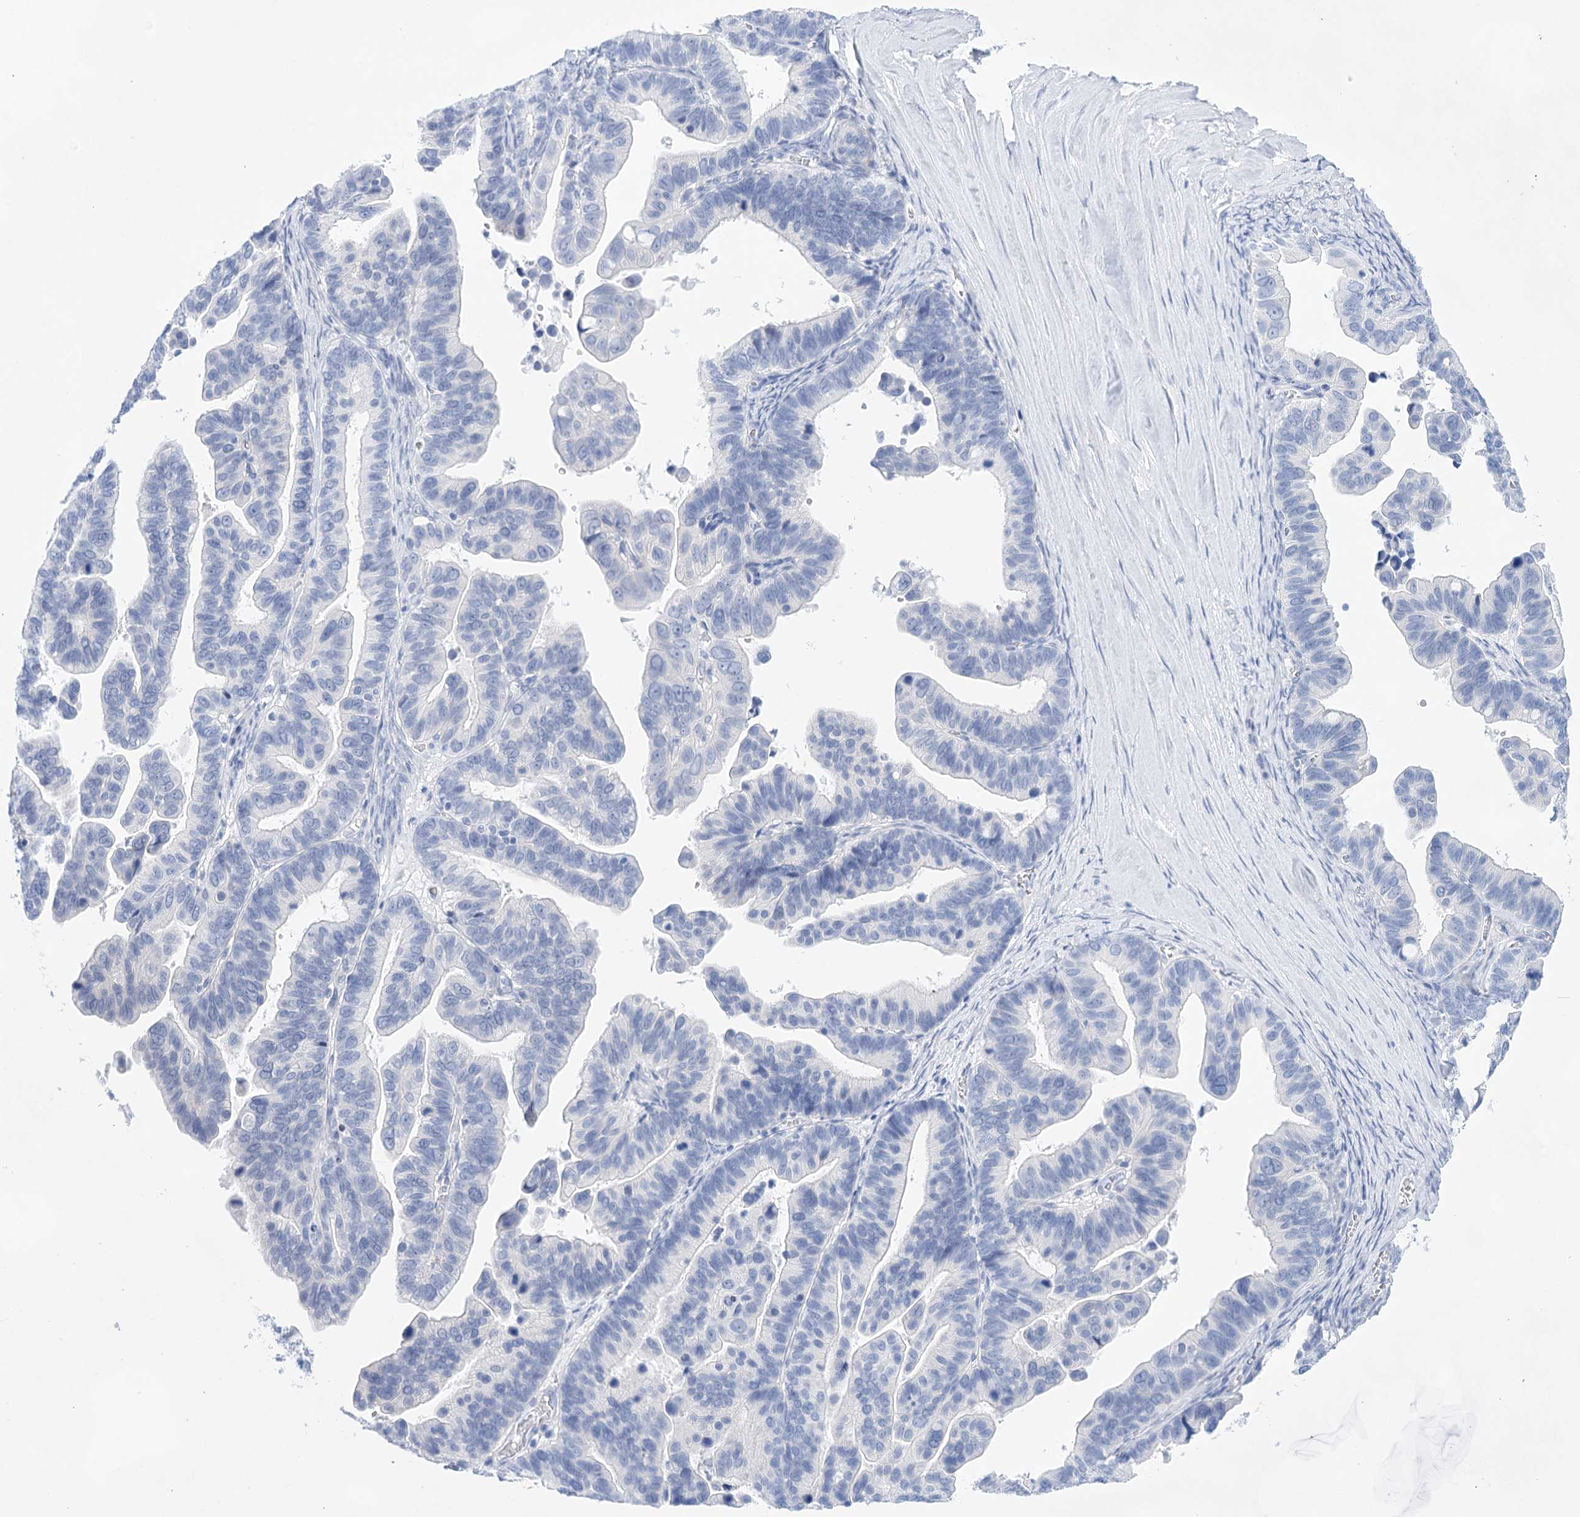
{"staining": {"intensity": "negative", "quantity": "none", "location": "none"}, "tissue": "ovarian cancer", "cell_type": "Tumor cells", "image_type": "cancer", "snomed": [{"axis": "morphology", "description": "Cystadenocarcinoma, serous, NOS"}, {"axis": "topography", "description": "Ovary"}], "caption": "This is an immunohistochemistry (IHC) photomicrograph of human serous cystadenocarcinoma (ovarian). There is no expression in tumor cells.", "gene": "LALBA", "patient": {"sex": "female", "age": 56}}